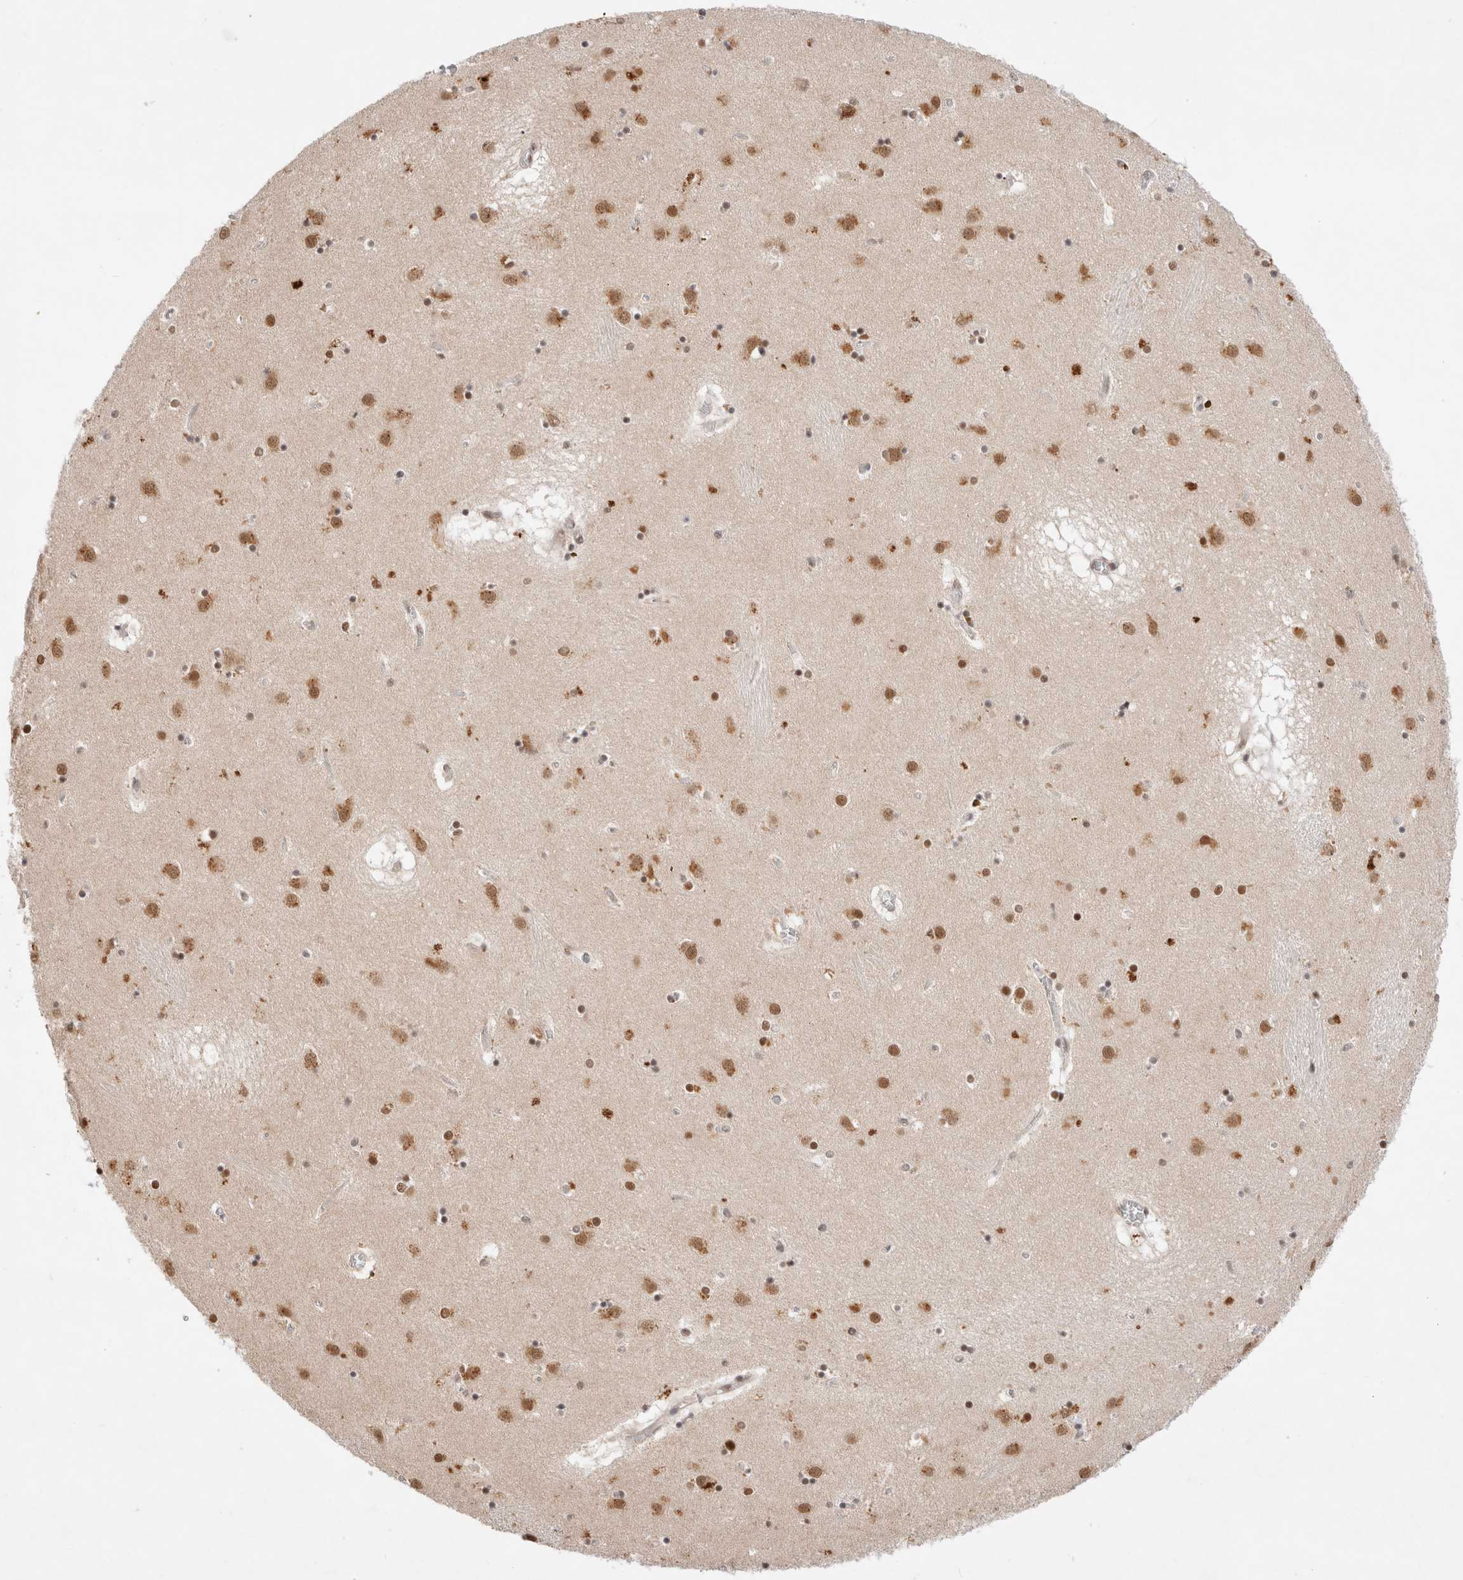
{"staining": {"intensity": "moderate", "quantity": ">75%", "location": "cytoplasmic/membranous,nuclear"}, "tissue": "caudate", "cell_type": "Glial cells", "image_type": "normal", "snomed": [{"axis": "morphology", "description": "Normal tissue, NOS"}, {"axis": "topography", "description": "Lateral ventricle wall"}], "caption": "Glial cells exhibit medium levels of moderate cytoplasmic/membranous,nuclear expression in approximately >75% of cells in benign human caudate.", "gene": "GTF2I", "patient": {"sex": "male", "age": 70}}